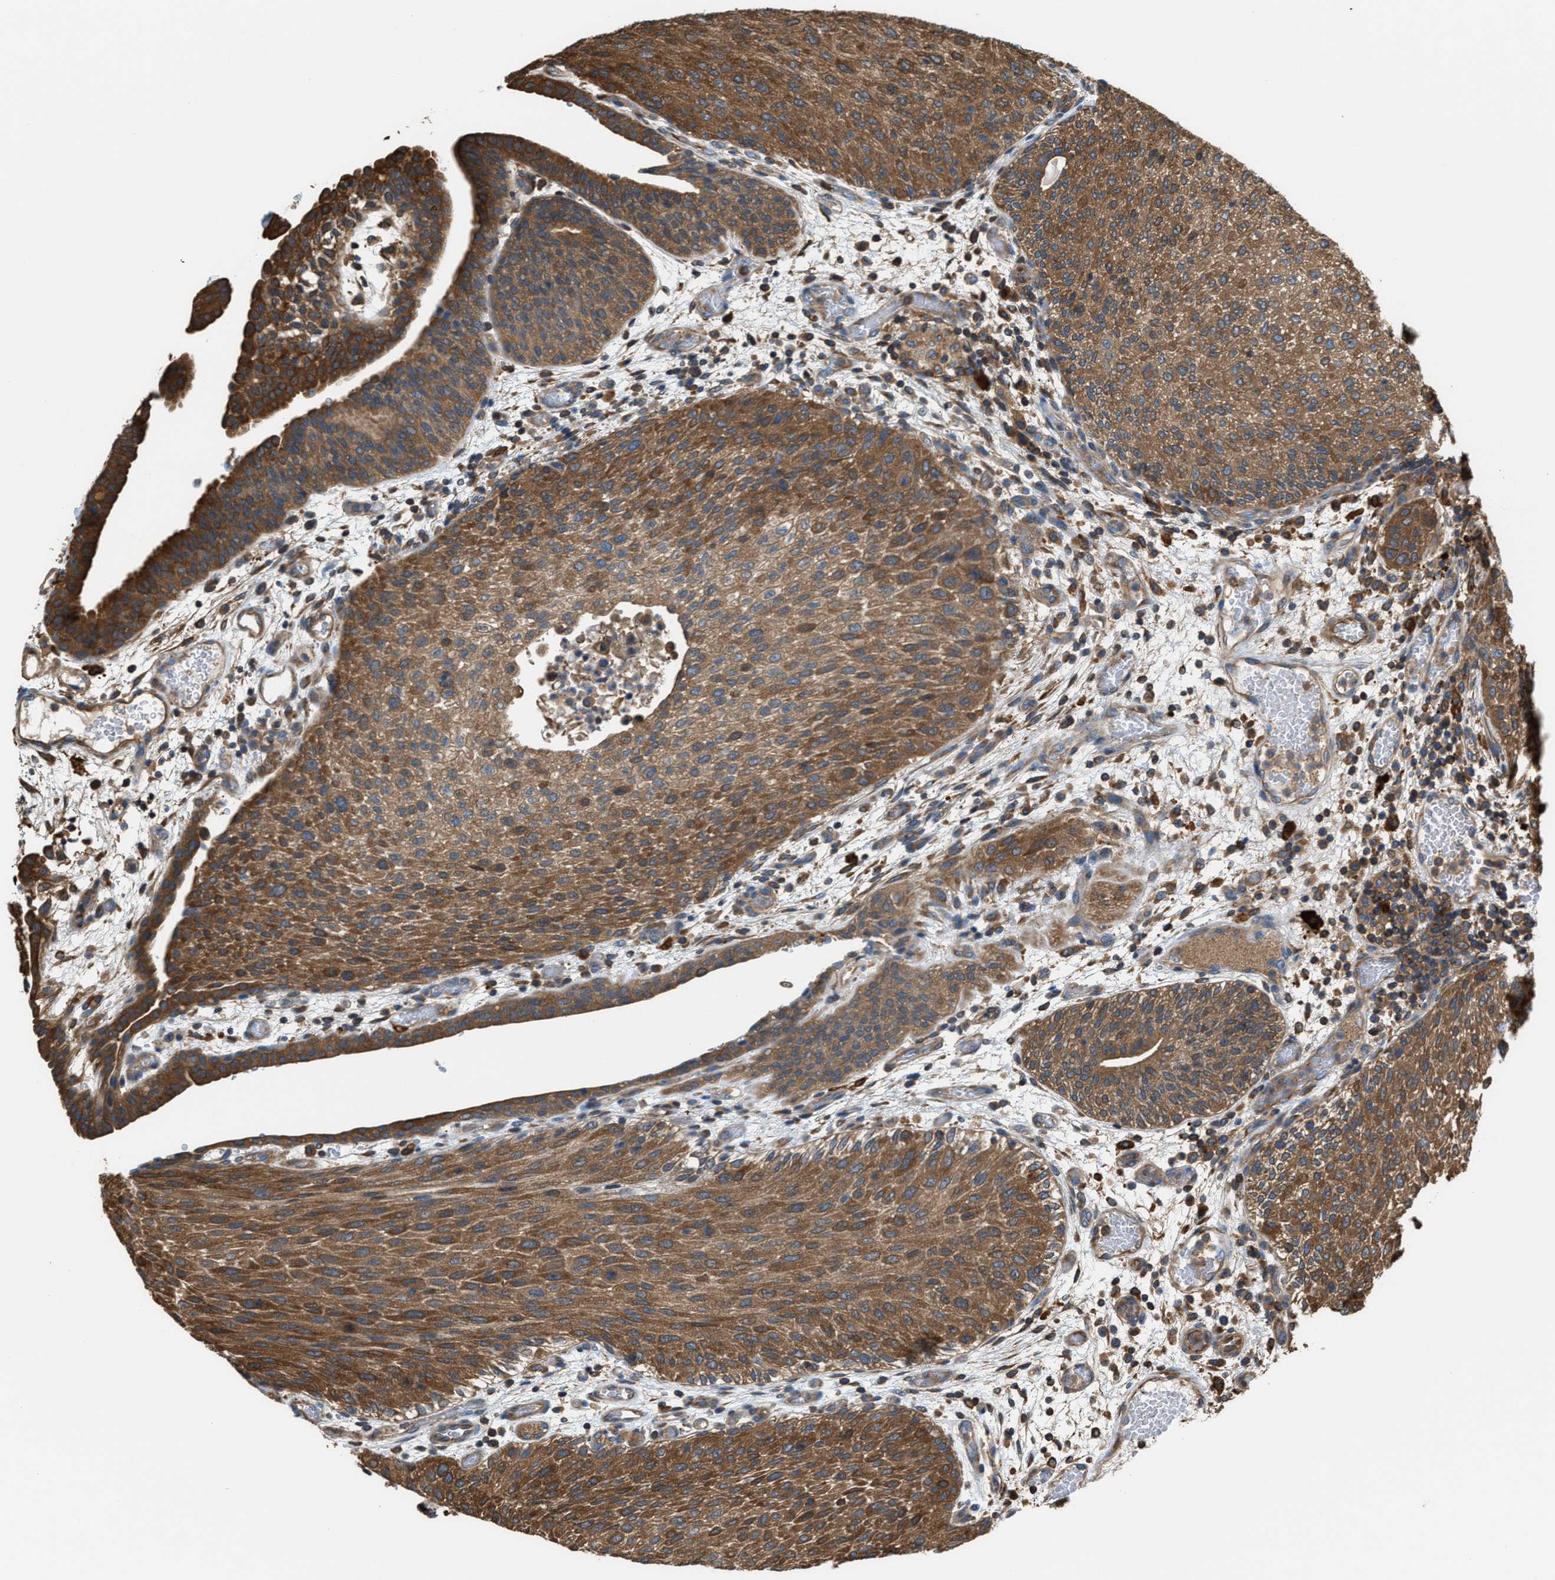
{"staining": {"intensity": "moderate", "quantity": ">75%", "location": "cytoplasmic/membranous"}, "tissue": "urothelial cancer", "cell_type": "Tumor cells", "image_type": "cancer", "snomed": [{"axis": "morphology", "description": "Urothelial carcinoma, Low grade"}, {"axis": "morphology", "description": "Urothelial carcinoma, High grade"}, {"axis": "topography", "description": "Urinary bladder"}], "caption": "Urothelial cancer stained for a protein reveals moderate cytoplasmic/membranous positivity in tumor cells.", "gene": "ATIC", "patient": {"sex": "male", "age": 35}}